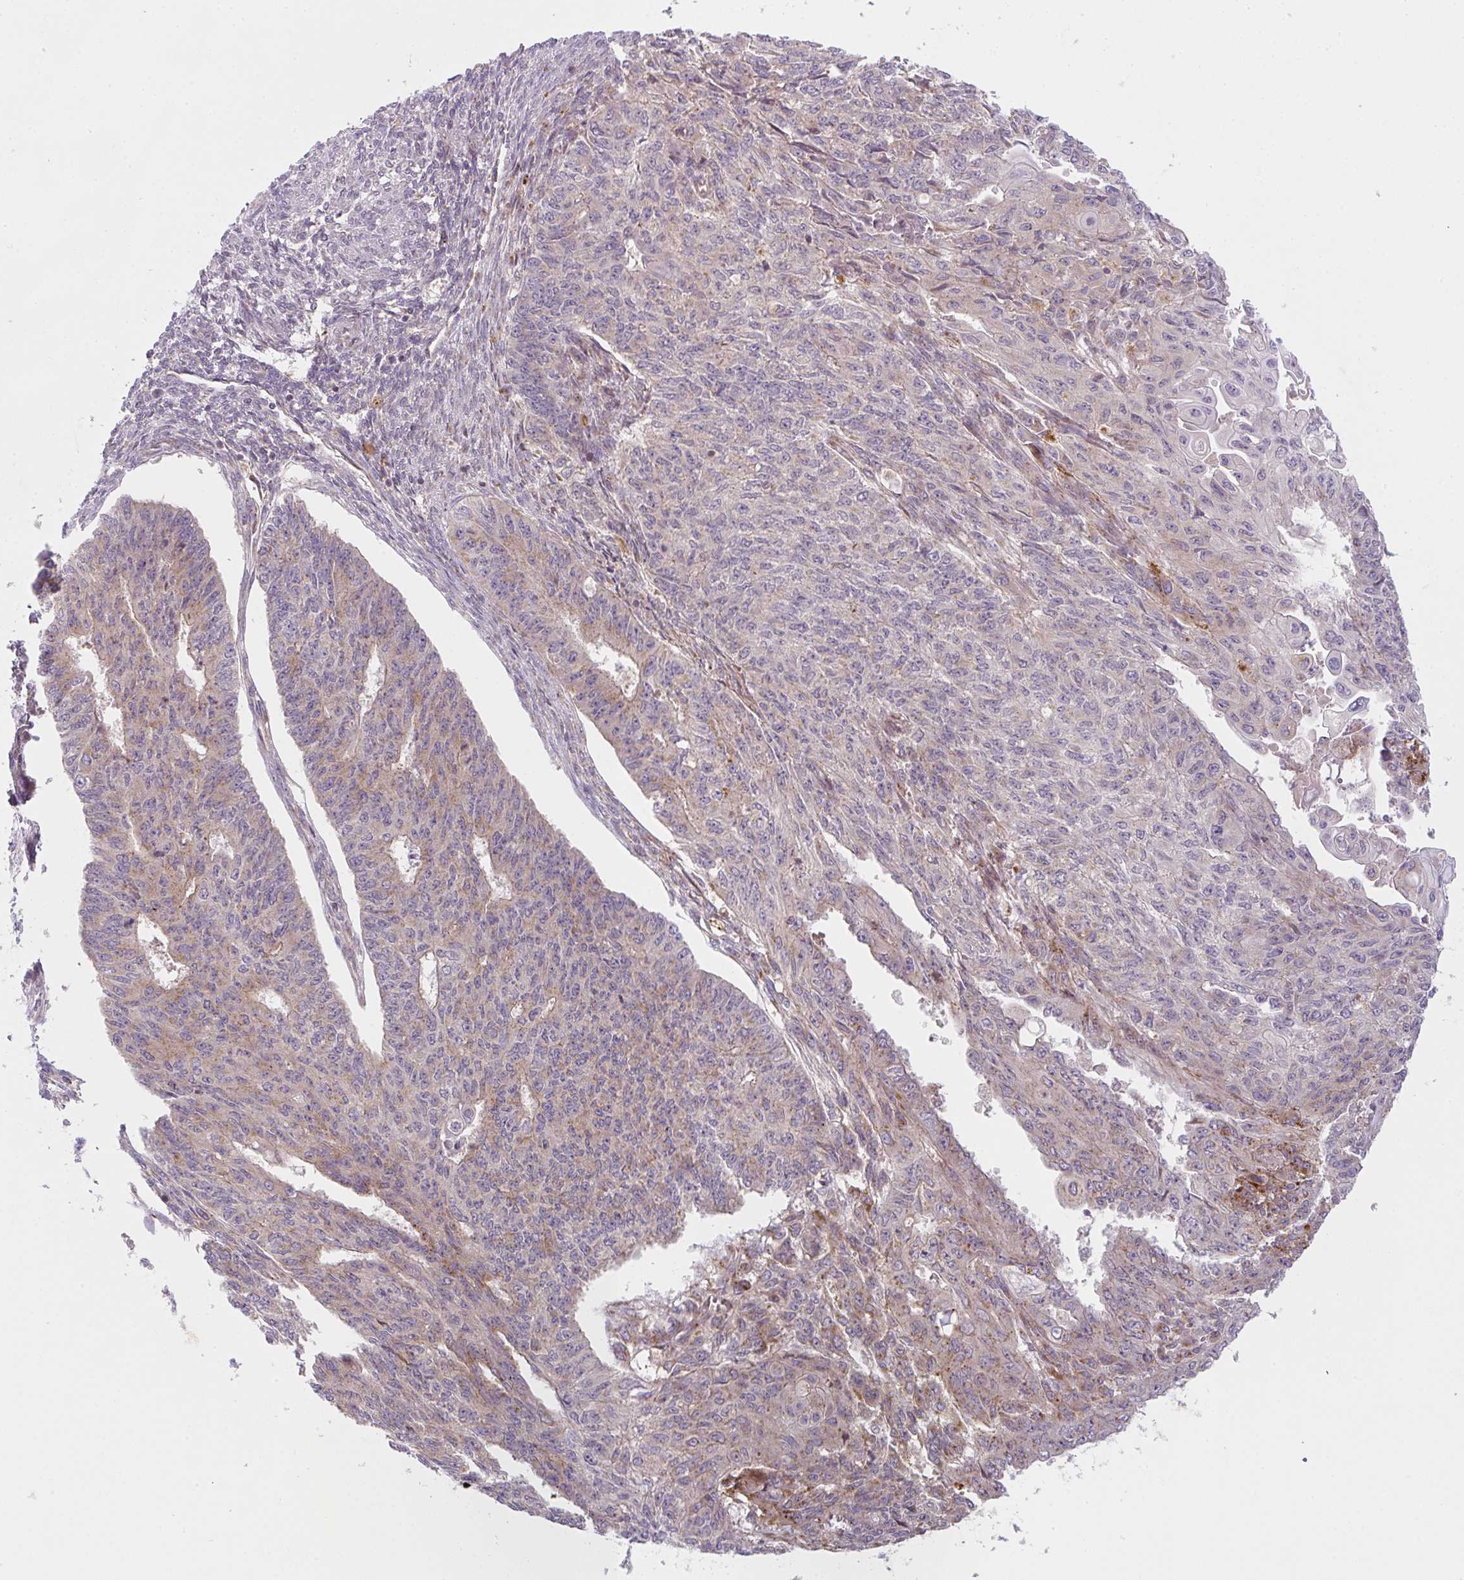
{"staining": {"intensity": "moderate", "quantity": "<25%", "location": "cytoplasmic/membranous"}, "tissue": "endometrial cancer", "cell_type": "Tumor cells", "image_type": "cancer", "snomed": [{"axis": "morphology", "description": "Adenocarcinoma, NOS"}, {"axis": "topography", "description": "Endometrium"}], "caption": "Endometrial cancer was stained to show a protein in brown. There is low levels of moderate cytoplasmic/membranous staining in about <25% of tumor cells.", "gene": "GVQW3", "patient": {"sex": "female", "age": 32}}